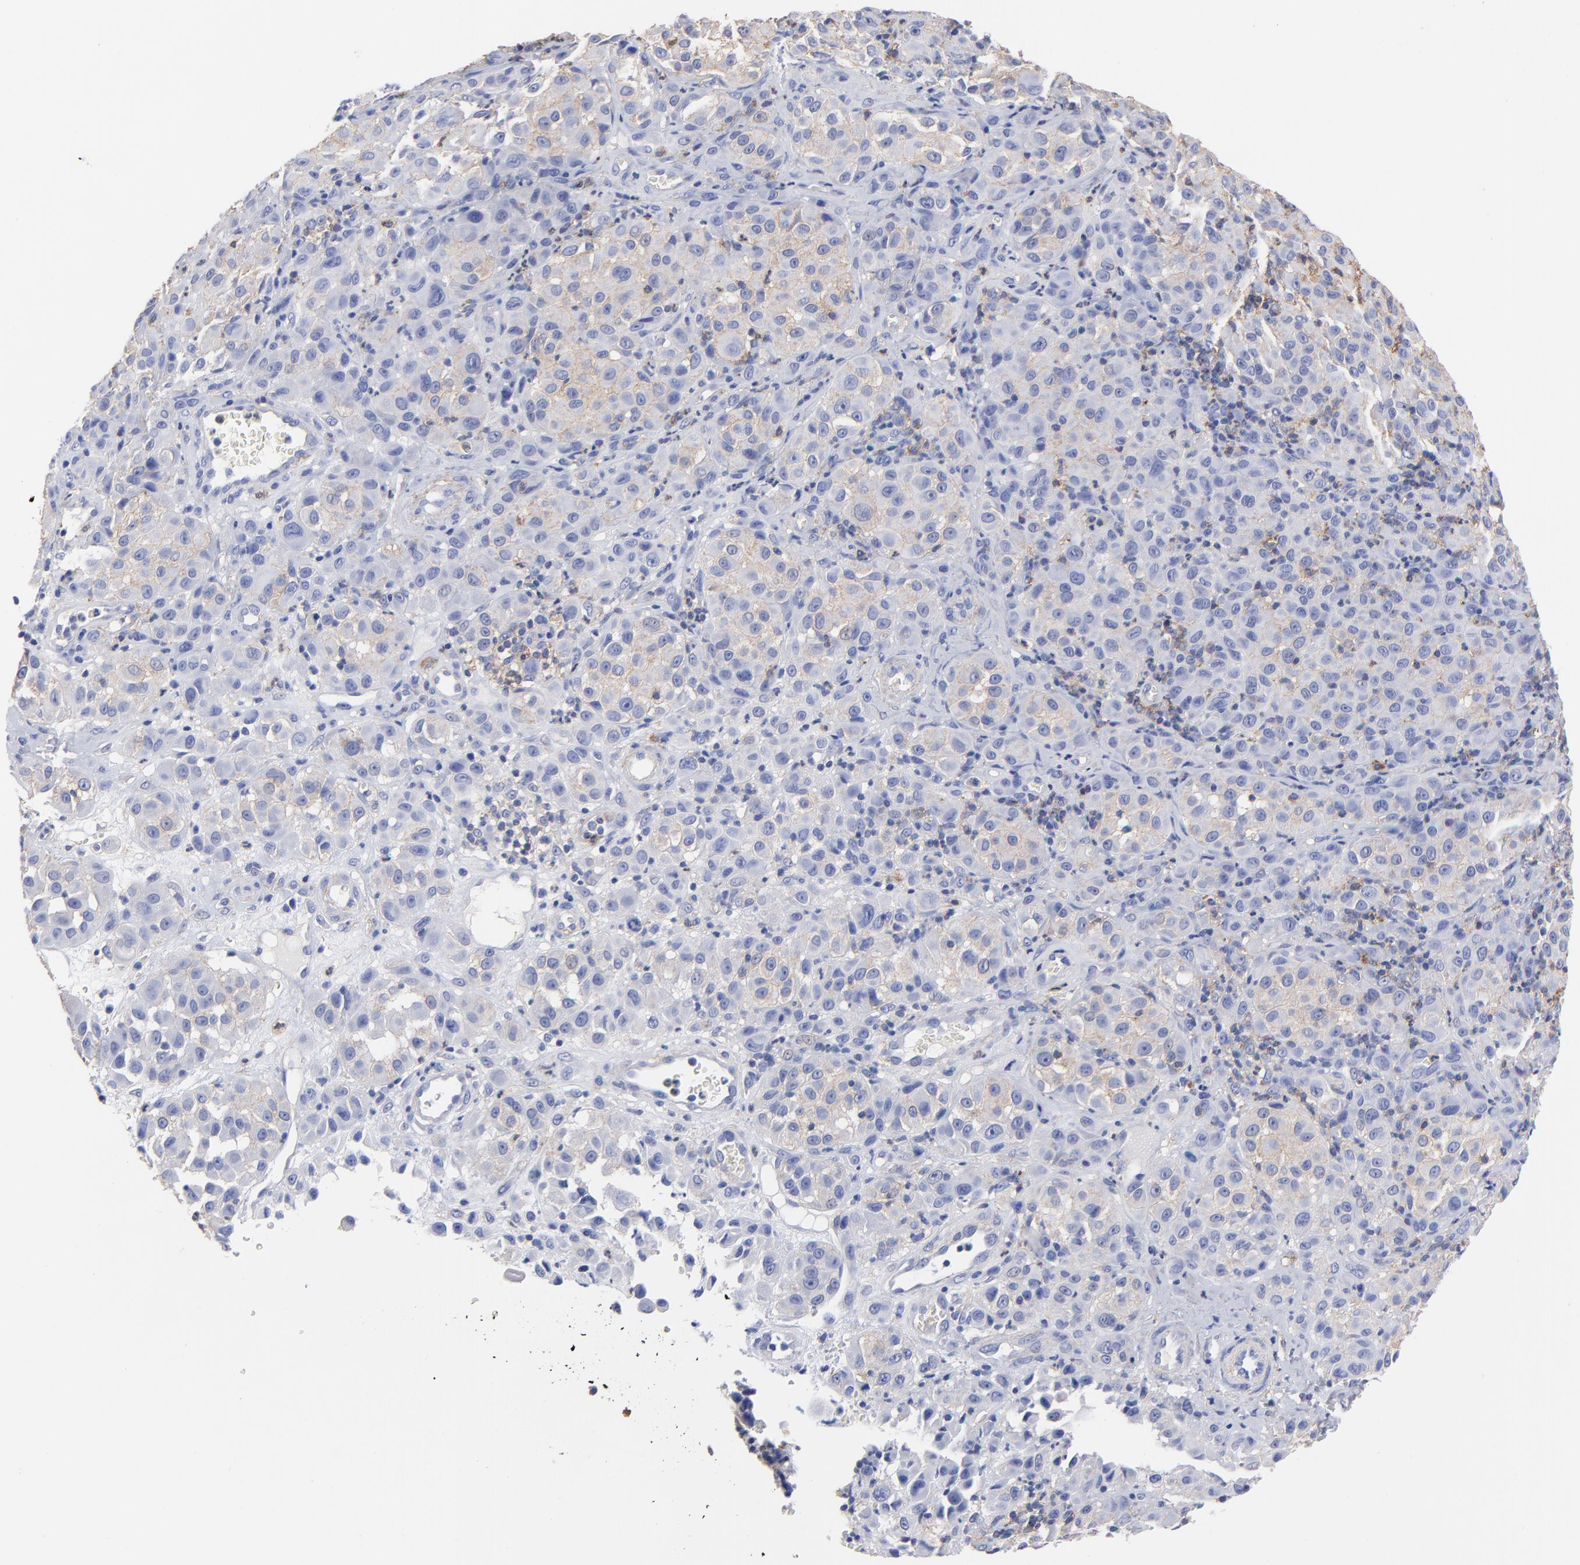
{"staining": {"intensity": "weak", "quantity": "25%-75%", "location": "cytoplasmic/membranous"}, "tissue": "melanoma", "cell_type": "Tumor cells", "image_type": "cancer", "snomed": [{"axis": "morphology", "description": "Malignant melanoma, NOS"}, {"axis": "topography", "description": "Skin"}], "caption": "A histopathology image showing weak cytoplasmic/membranous expression in approximately 25%-75% of tumor cells in melanoma, as visualized by brown immunohistochemical staining.", "gene": "ASL", "patient": {"sex": "female", "age": 21}}